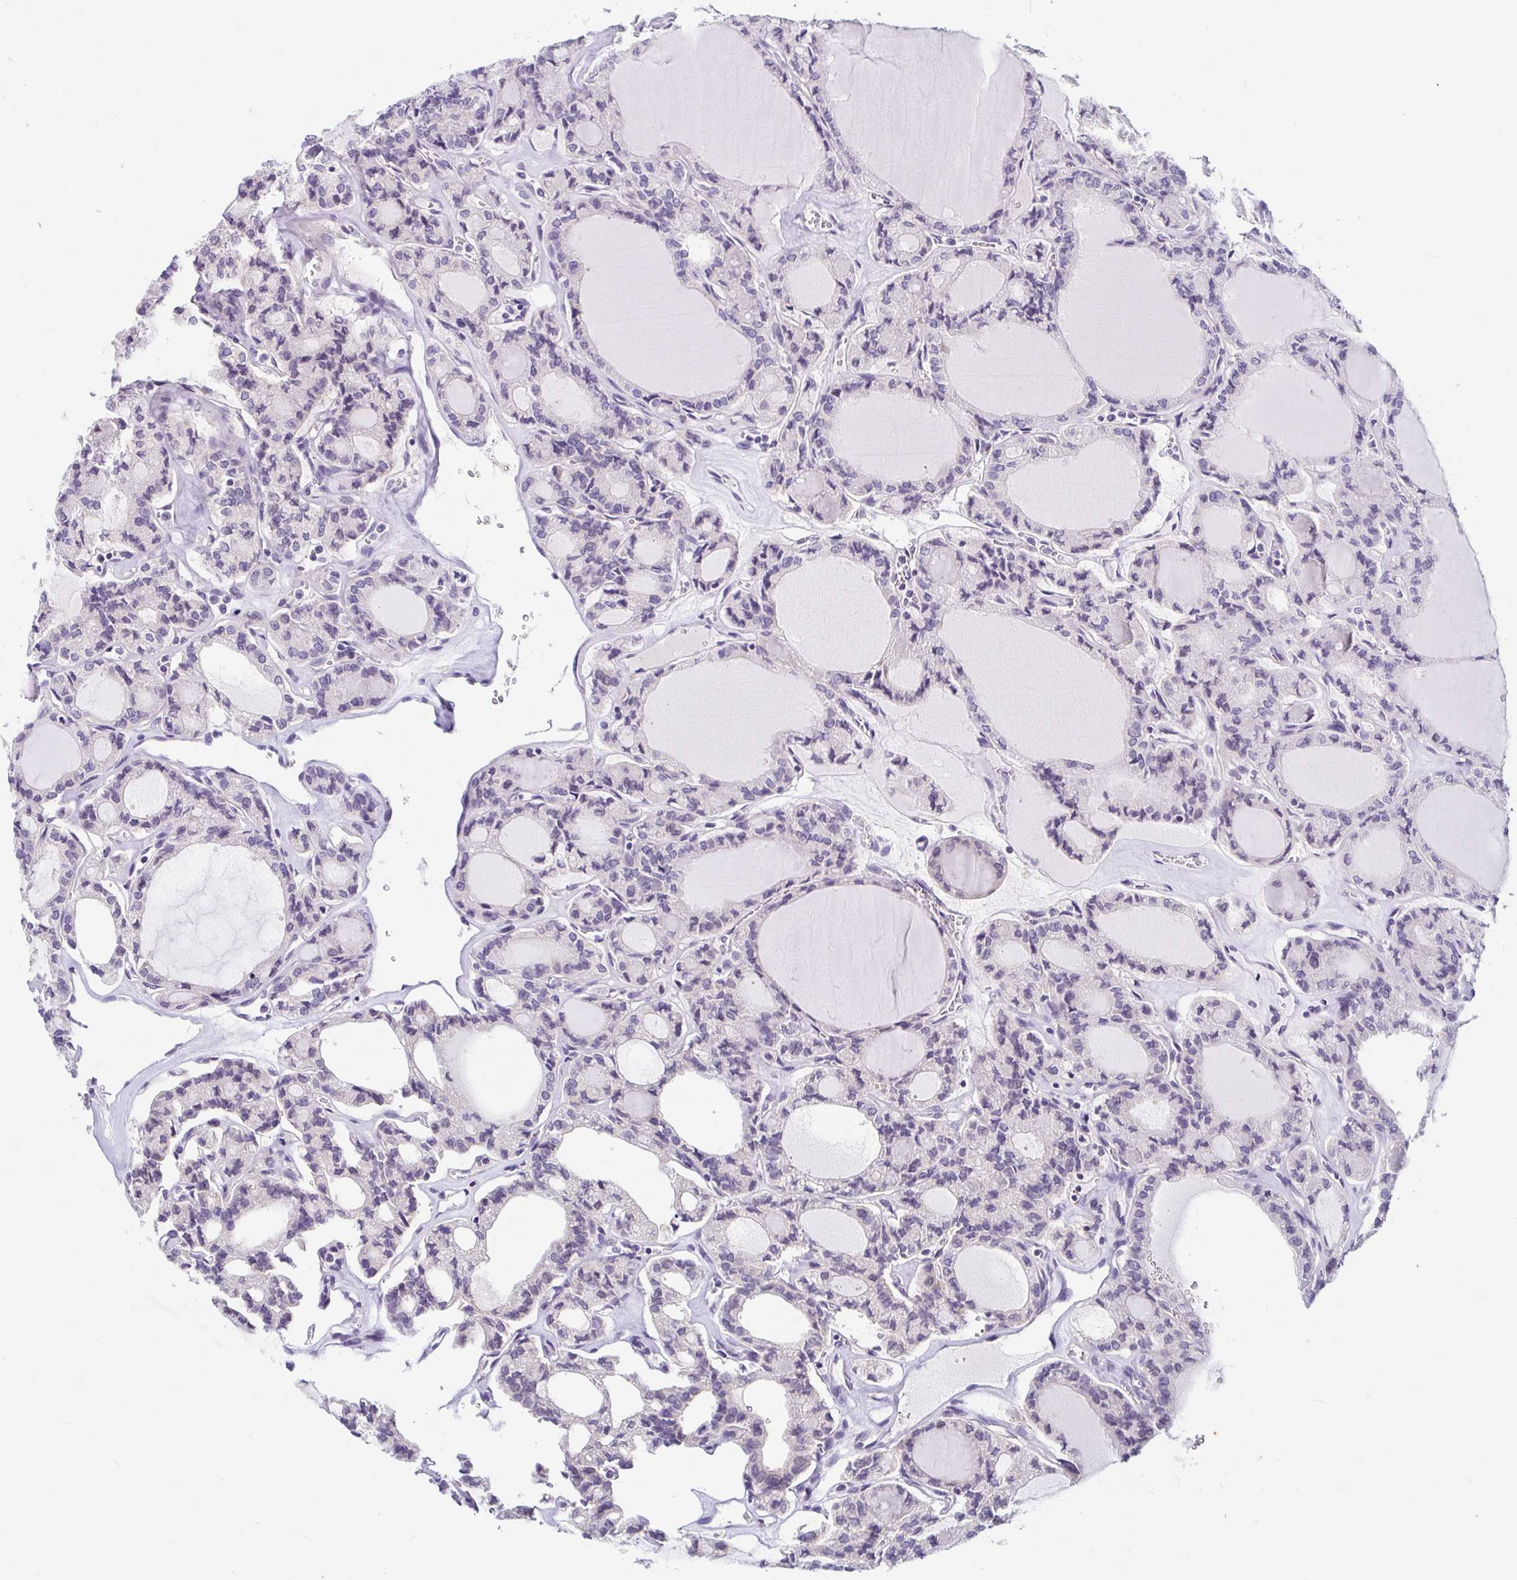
{"staining": {"intensity": "negative", "quantity": "none", "location": "none"}, "tissue": "thyroid cancer", "cell_type": "Tumor cells", "image_type": "cancer", "snomed": [{"axis": "morphology", "description": "Papillary adenocarcinoma, NOS"}, {"axis": "topography", "description": "Thyroid gland"}], "caption": "Immunohistochemistry of human thyroid cancer (papillary adenocarcinoma) reveals no positivity in tumor cells. (Brightfield microscopy of DAB (3,3'-diaminobenzidine) immunohistochemistry at high magnification).", "gene": "ADH1A", "patient": {"sex": "male", "age": 87}}